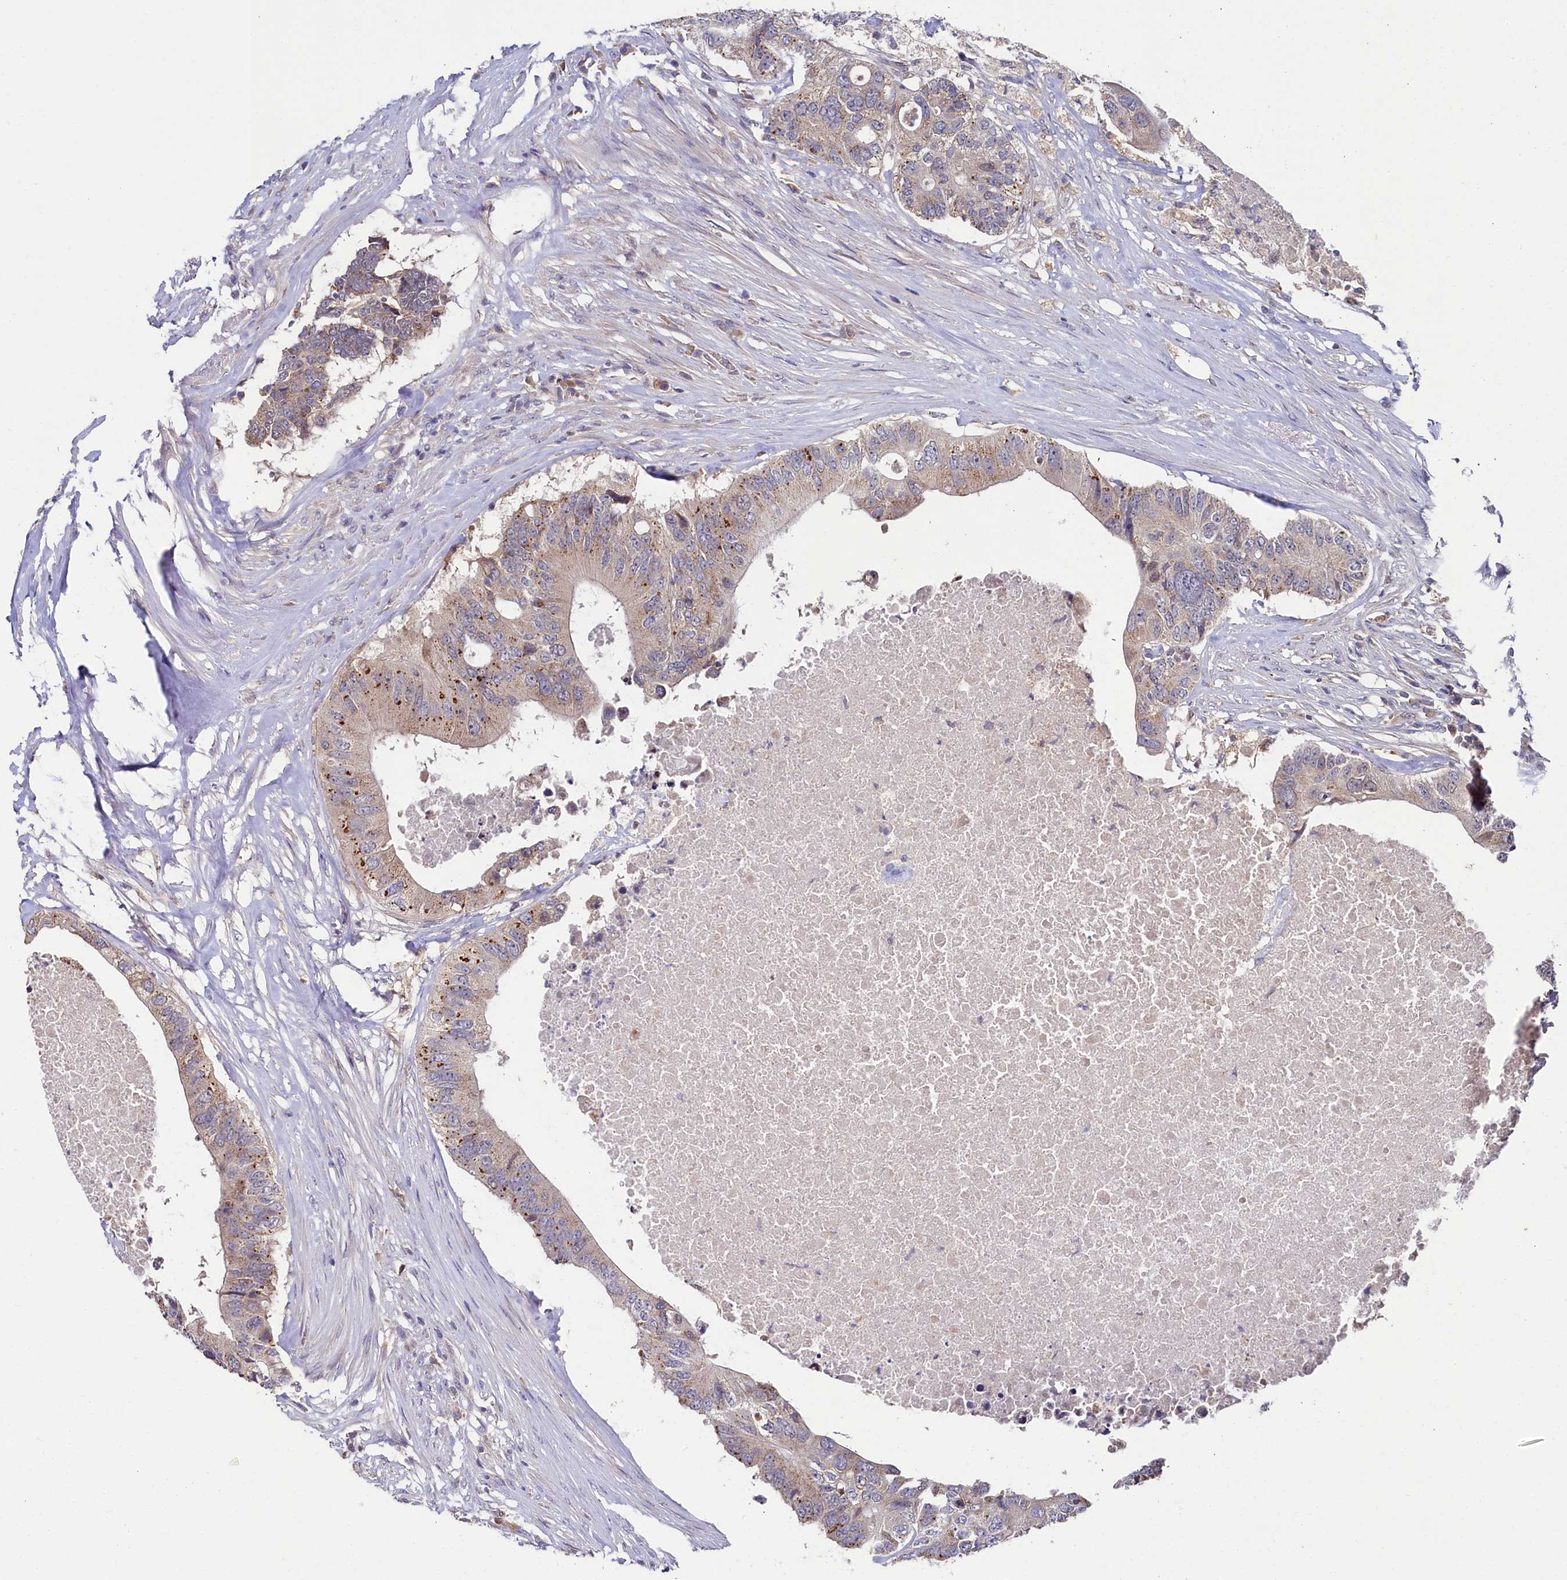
{"staining": {"intensity": "moderate", "quantity": "25%-75%", "location": "cytoplasmic/membranous"}, "tissue": "colorectal cancer", "cell_type": "Tumor cells", "image_type": "cancer", "snomed": [{"axis": "morphology", "description": "Adenocarcinoma, NOS"}, {"axis": "topography", "description": "Colon"}], "caption": "Adenocarcinoma (colorectal) was stained to show a protein in brown. There is medium levels of moderate cytoplasmic/membranous expression in about 25%-75% of tumor cells.", "gene": "SPINK9", "patient": {"sex": "male", "age": 71}}